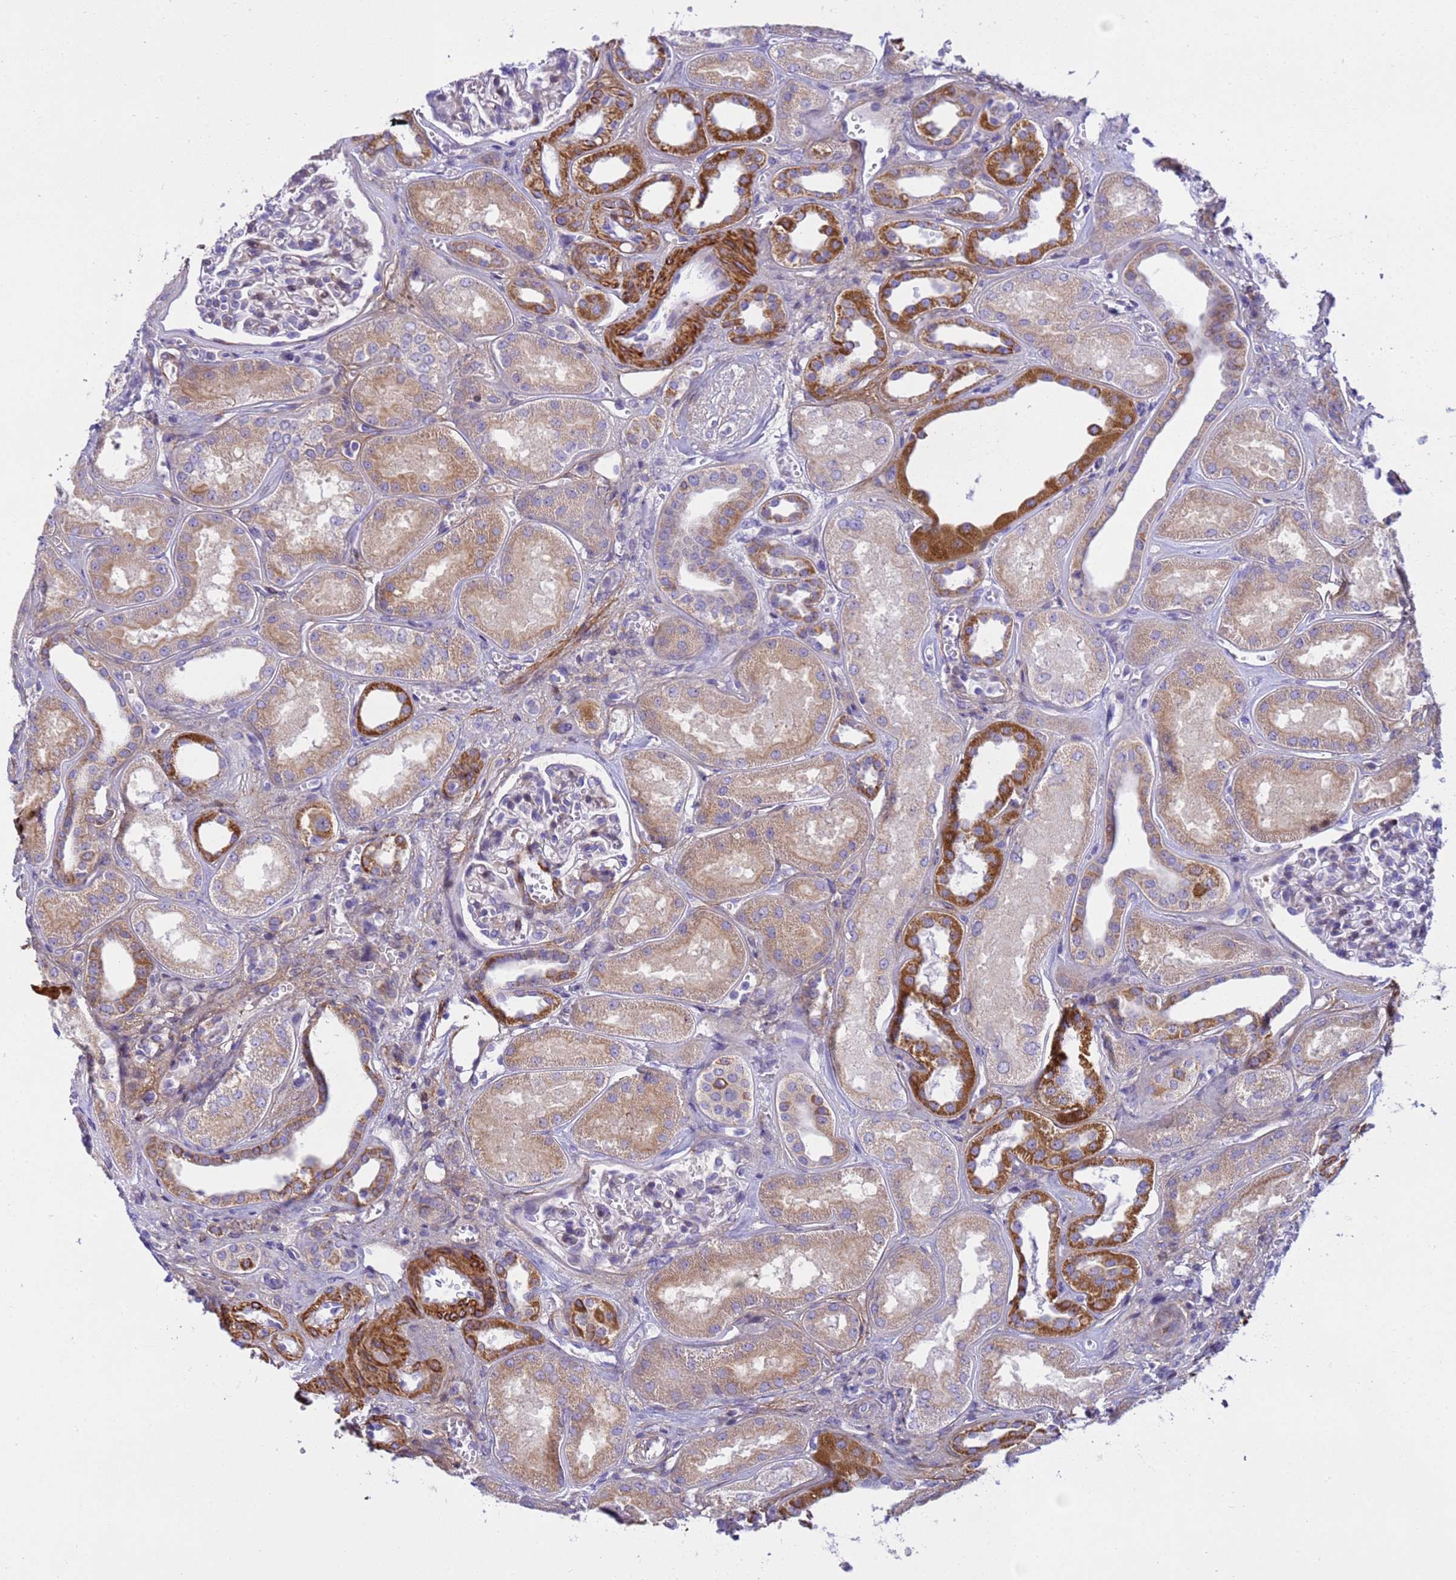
{"staining": {"intensity": "moderate", "quantity": "<25%", "location": "cytoplasmic/membranous"}, "tissue": "kidney", "cell_type": "Cells in glomeruli", "image_type": "normal", "snomed": [{"axis": "morphology", "description": "Normal tissue, NOS"}, {"axis": "morphology", "description": "Adenocarcinoma, NOS"}, {"axis": "topography", "description": "Kidney"}], "caption": "This is a histology image of IHC staining of unremarkable kidney, which shows moderate staining in the cytoplasmic/membranous of cells in glomeruli.", "gene": "P2RX7", "patient": {"sex": "female", "age": 68}}